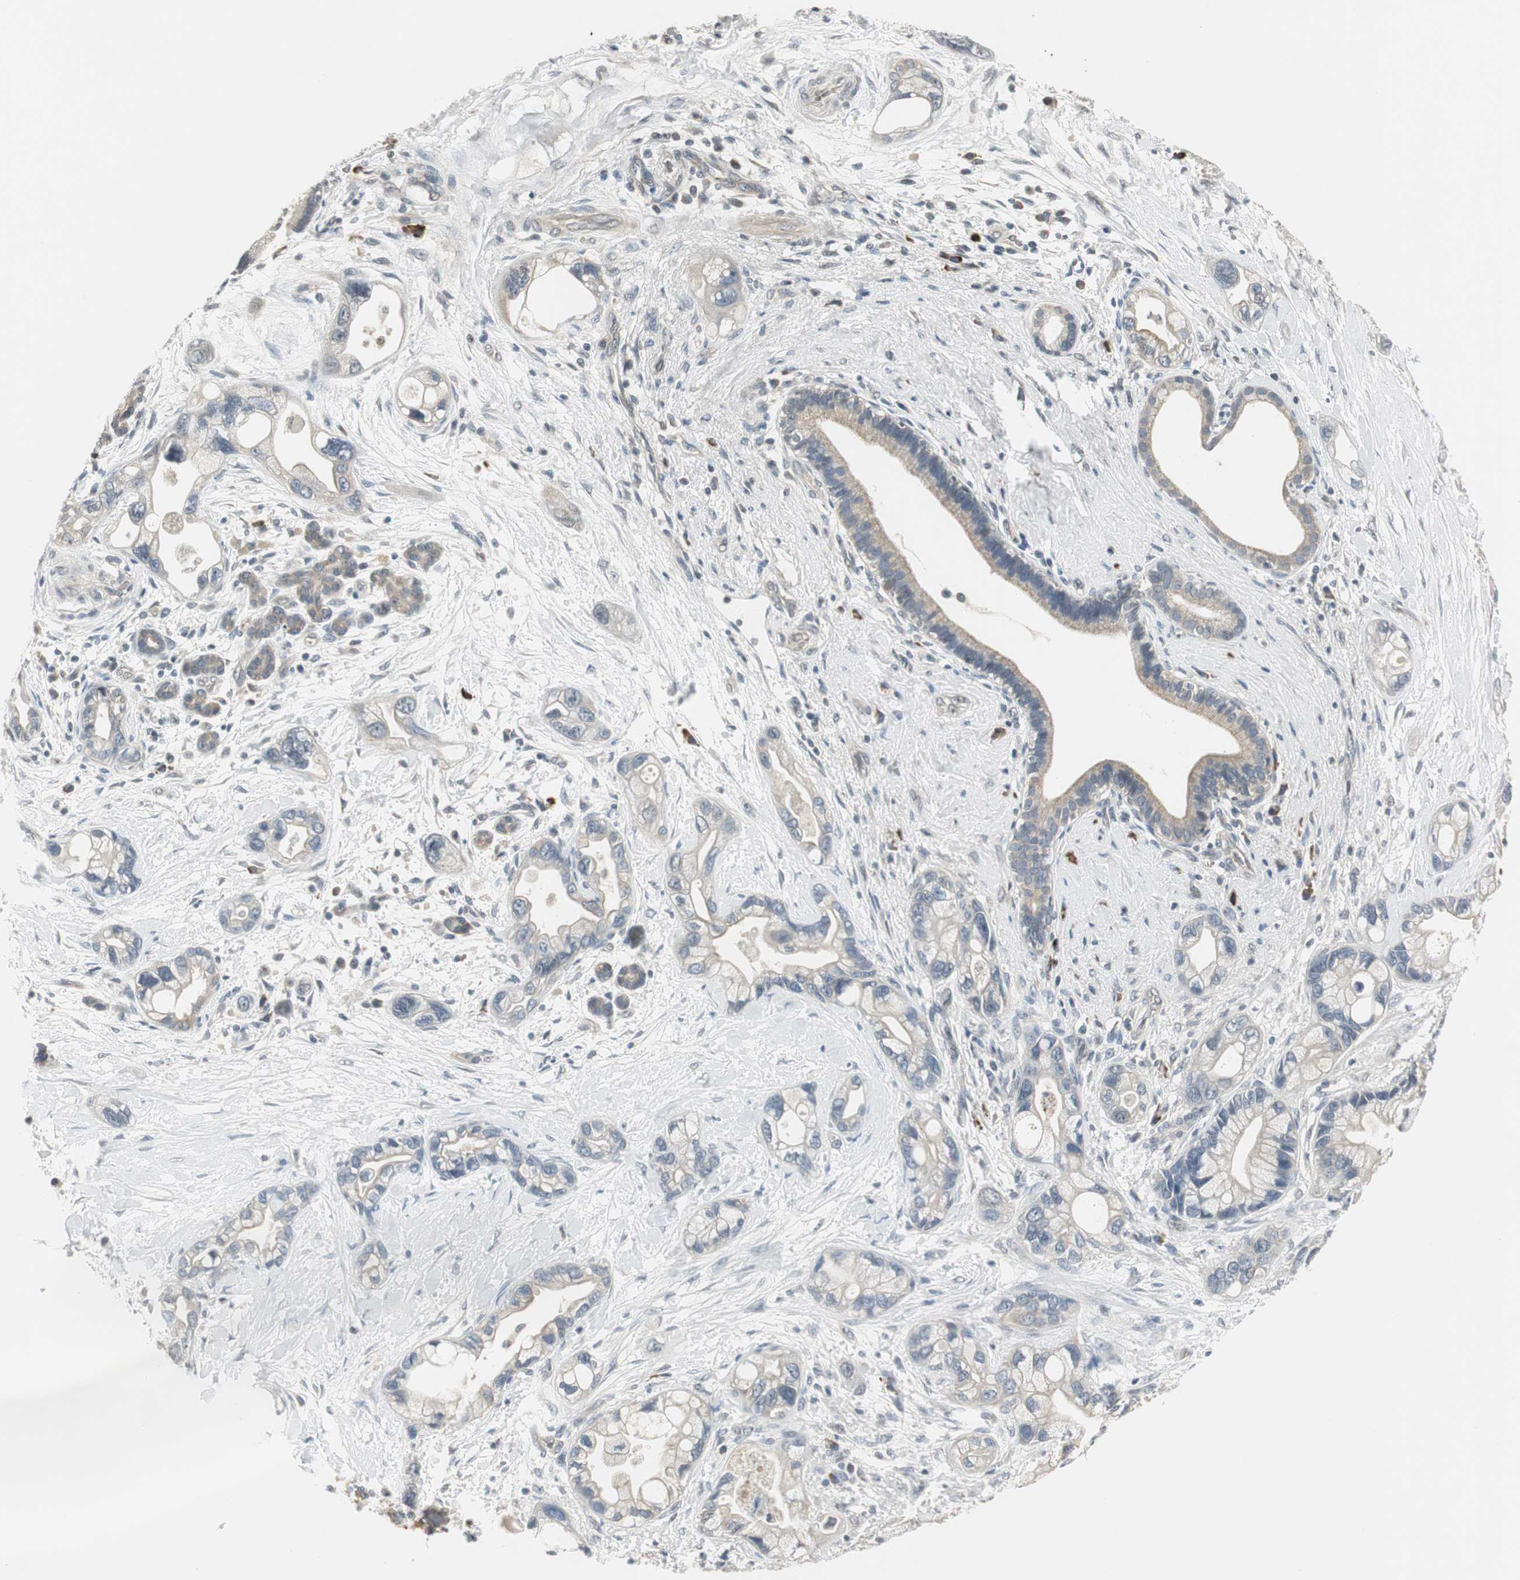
{"staining": {"intensity": "weak", "quantity": ">75%", "location": "cytoplasmic/membranous"}, "tissue": "pancreatic cancer", "cell_type": "Tumor cells", "image_type": "cancer", "snomed": [{"axis": "morphology", "description": "Adenocarcinoma, NOS"}, {"axis": "topography", "description": "Pancreas"}], "caption": "Pancreatic cancer tissue reveals weak cytoplasmic/membranous positivity in approximately >75% of tumor cells, visualized by immunohistochemistry. The staining is performed using DAB brown chromogen to label protein expression. The nuclei are counter-stained blue using hematoxylin.", "gene": "CCT5", "patient": {"sex": "female", "age": 77}}